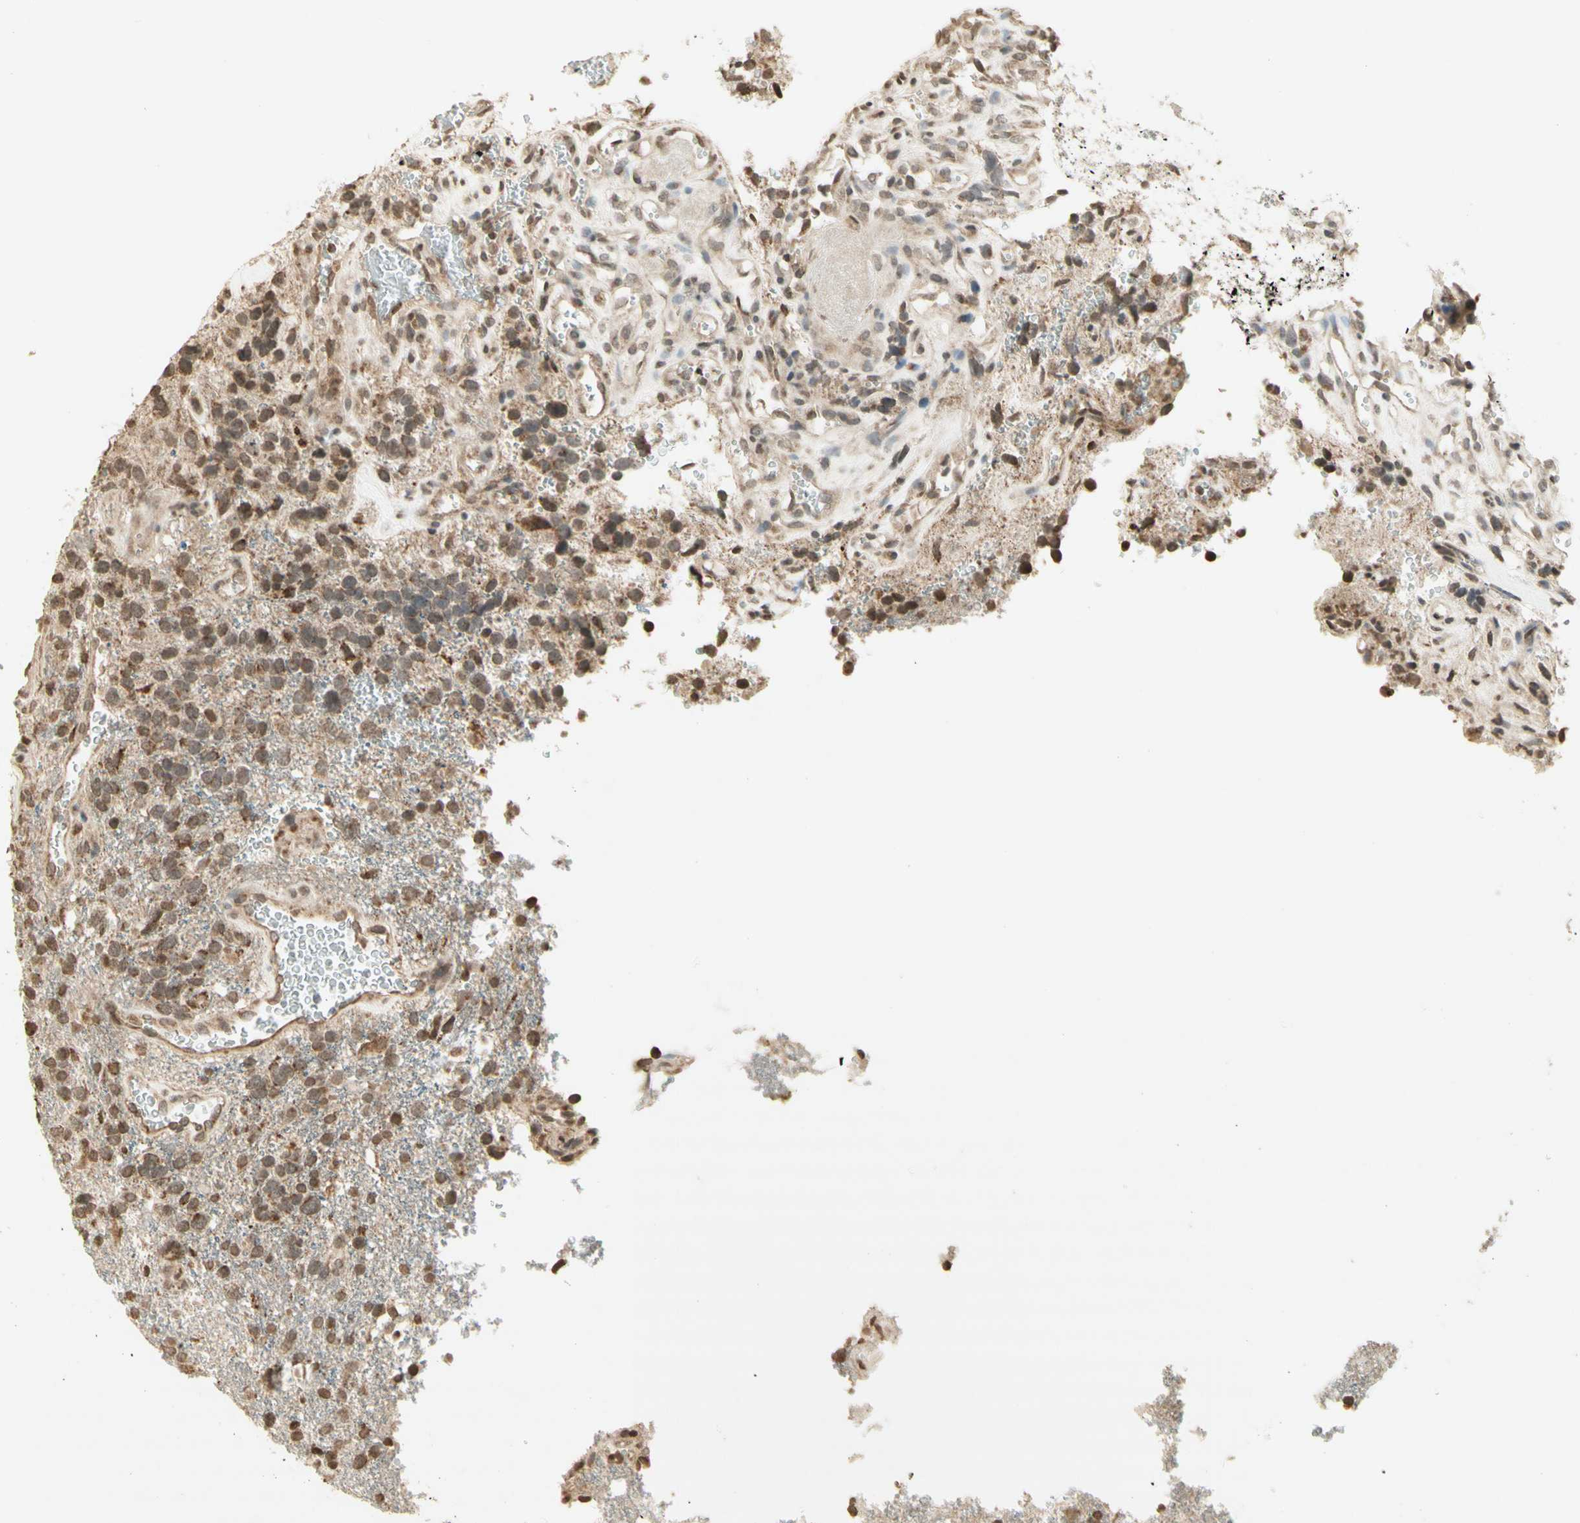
{"staining": {"intensity": "moderate", "quantity": ">75%", "location": "cytoplasmic/membranous,nuclear"}, "tissue": "glioma", "cell_type": "Tumor cells", "image_type": "cancer", "snomed": [{"axis": "morphology", "description": "Glioma, malignant, High grade"}, {"axis": "topography", "description": "Brain"}], "caption": "Protein expression analysis of human glioma reveals moderate cytoplasmic/membranous and nuclear staining in approximately >75% of tumor cells.", "gene": "CCNI", "patient": {"sex": "female", "age": 58}}